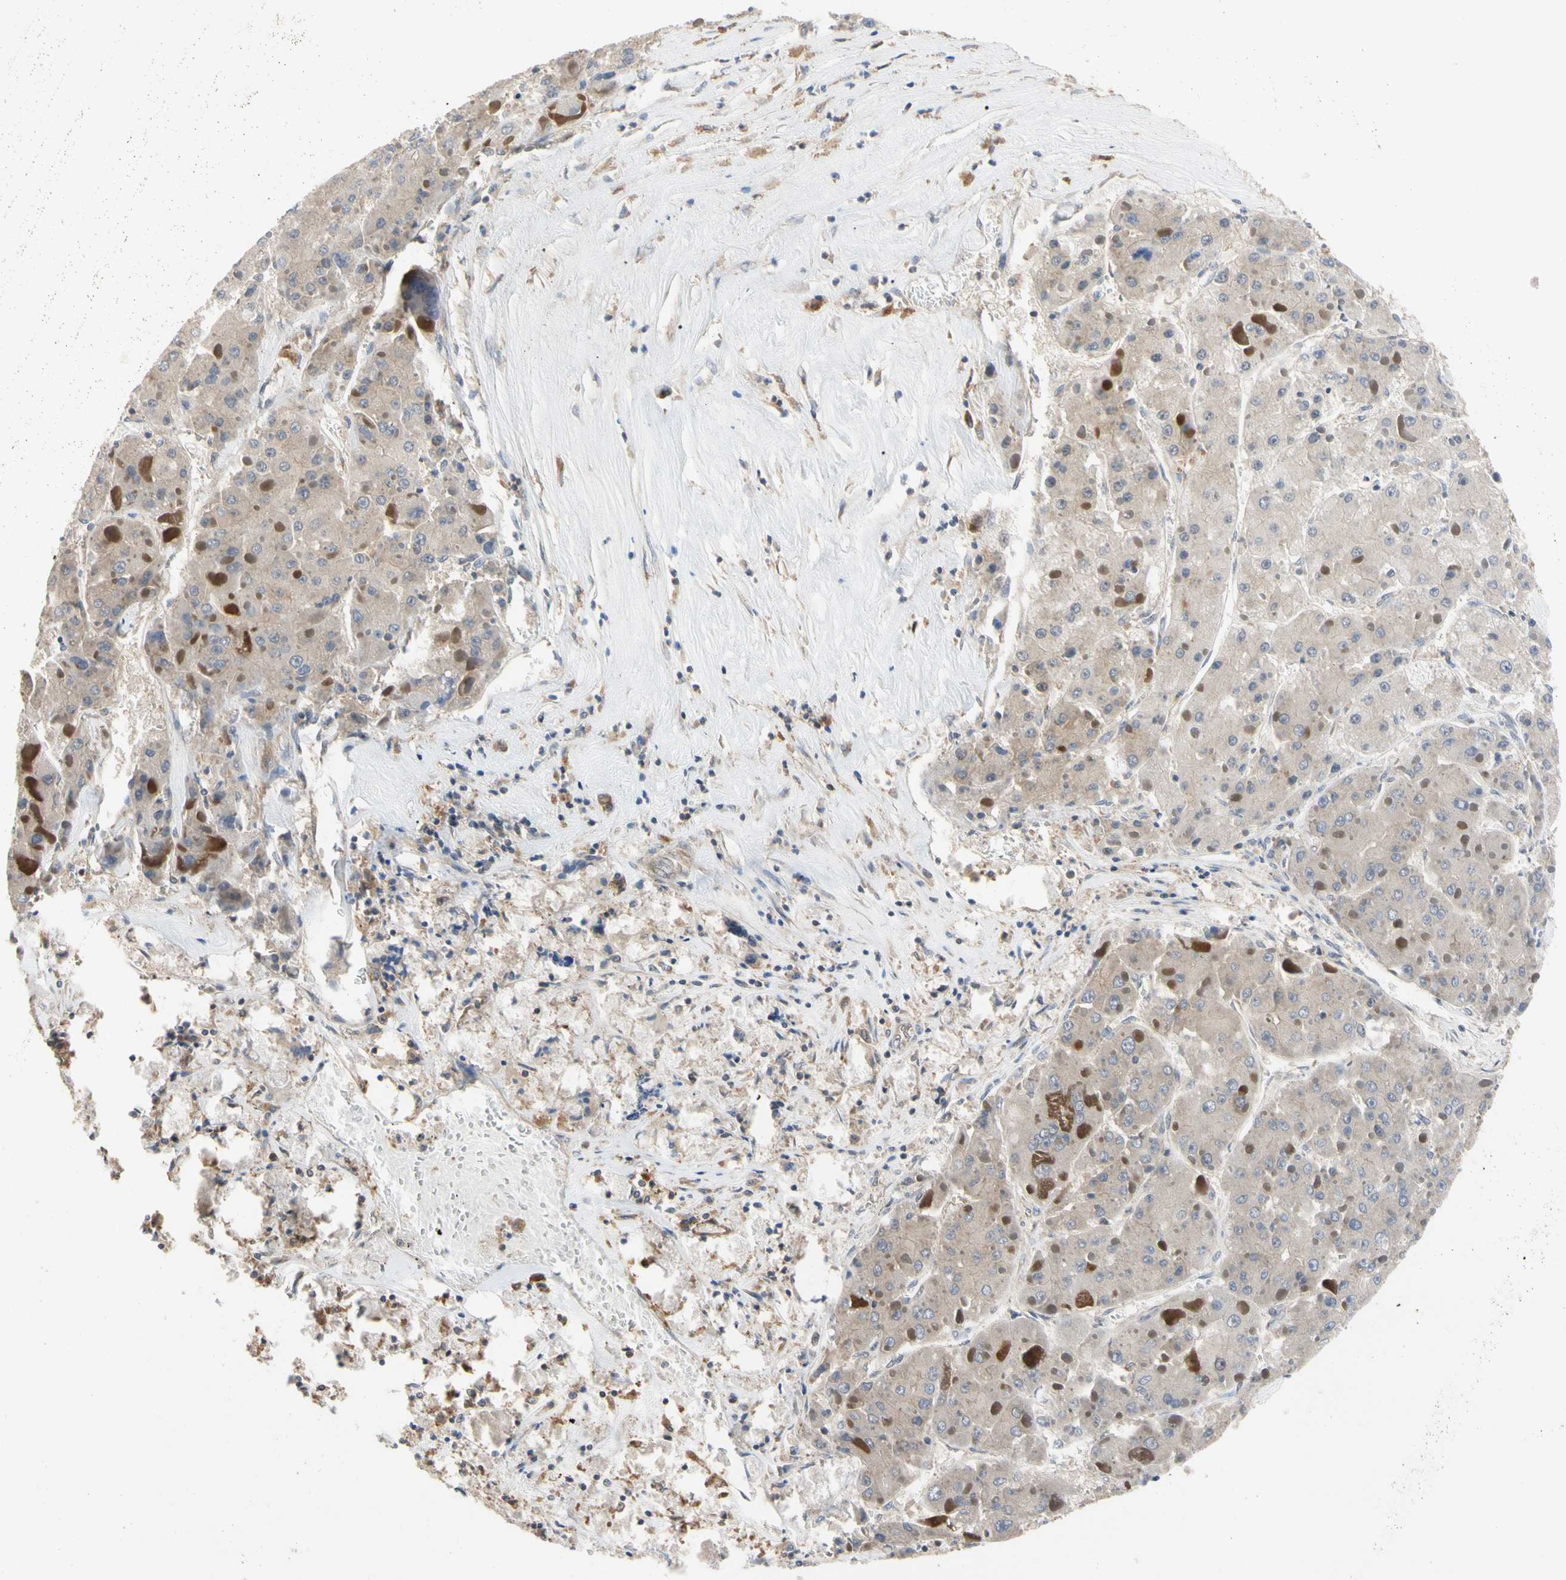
{"staining": {"intensity": "weak", "quantity": ">75%", "location": "cytoplasmic/membranous"}, "tissue": "liver cancer", "cell_type": "Tumor cells", "image_type": "cancer", "snomed": [{"axis": "morphology", "description": "Carcinoma, Hepatocellular, NOS"}, {"axis": "topography", "description": "Liver"}], "caption": "A photomicrograph of human liver cancer (hepatocellular carcinoma) stained for a protein demonstrates weak cytoplasmic/membranous brown staining in tumor cells.", "gene": "DPP8", "patient": {"sex": "female", "age": 73}}